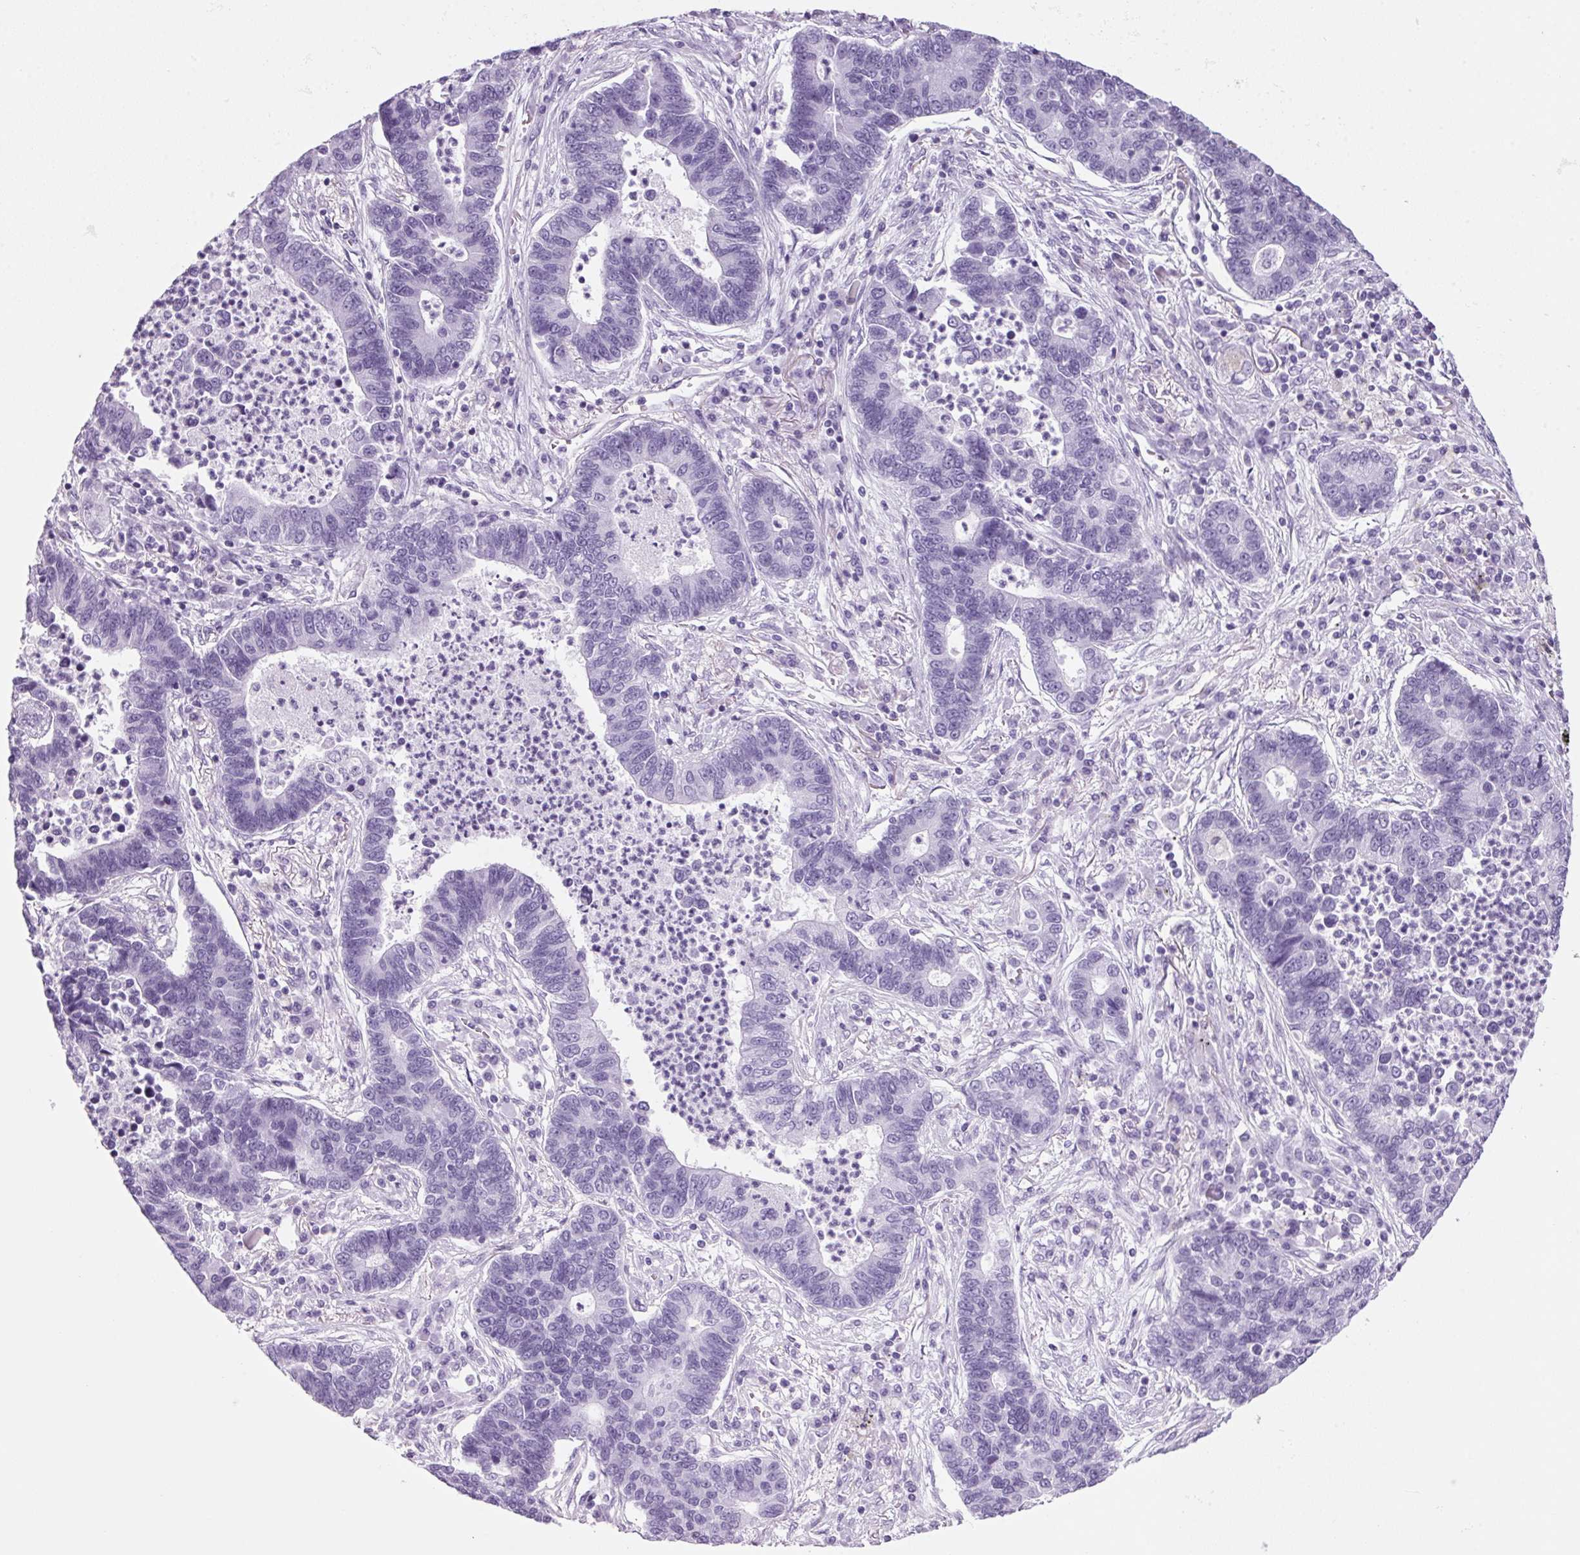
{"staining": {"intensity": "negative", "quantity": "none", "location": "none"}, "tissue": "lung cancer", "cell_type": "Tumor cells", "image_type": "cancer", "snomed": [{"axis": "morphology", "description": "Adenocarcinoma, NOS"}, {"axis": "topography", "description": "Lung"}], "caption": "Lung adenocarcinoma stained for a protein using IHC displays no expression tumor cells.", "gene": "PPP1R1A", "patient": {"sex": "female", "age": 57}}